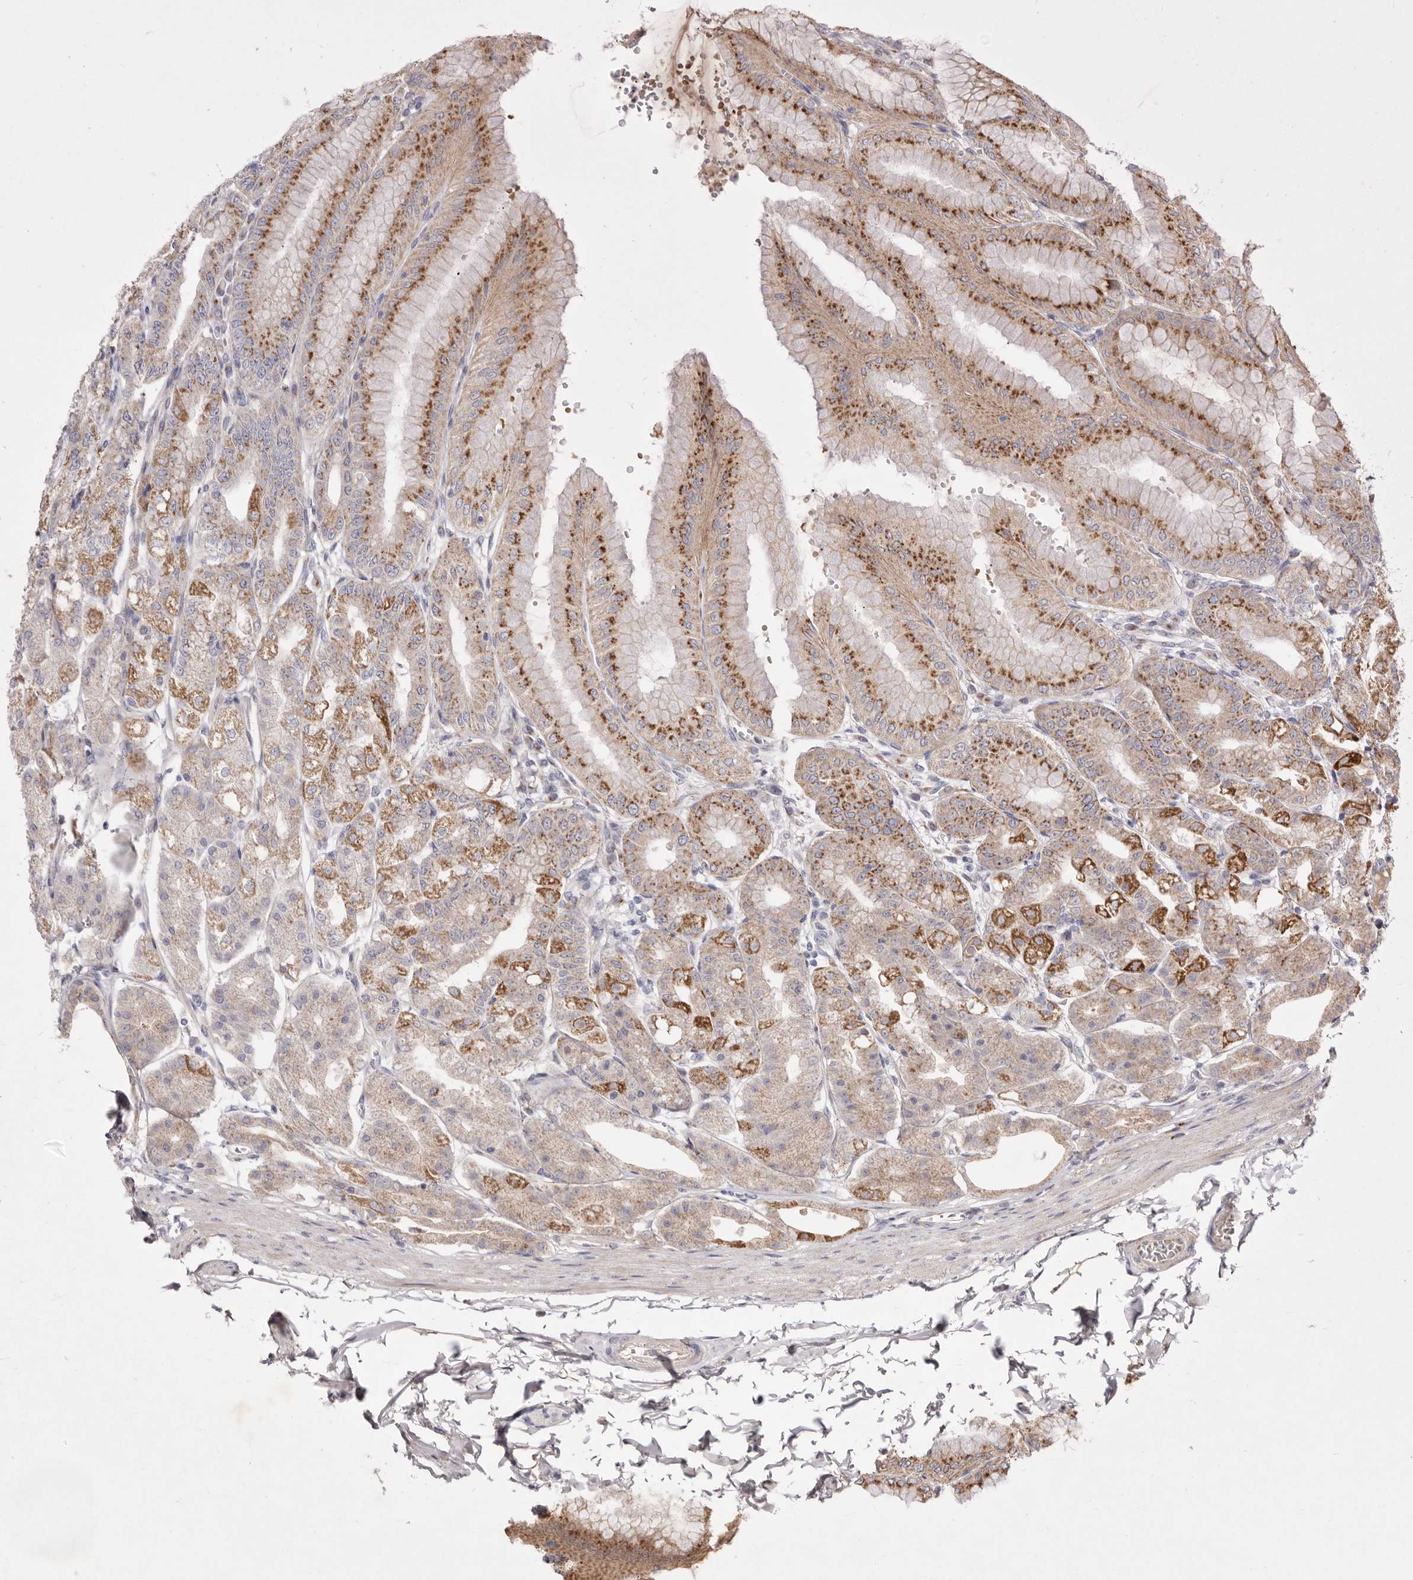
{"staining": {"intensity": "moderate", "quantity": ">75%", "location": "cytoplasmic/membranous"}, "tissue": "stomach", "cell_type": "Glandular cells", "image_type": "normal", "snomed": [{"axis": "morphology", "description": "Normal tissue, NOS"}, {"axis": "topography", "description": "Stomach, lower"}], "caption": "Protein expression analysis of normal stomach displays moderate cytoplasmic/membranous staining in about >75% of glandular cells. Using DAB (3,3'-diaminobenzidine) (brown) and hematoxylin (blue) stains, captured at high magnification using brightfield microscopy.", "gene": "USP24", "patient": {"sex": "male", "age": 71}}